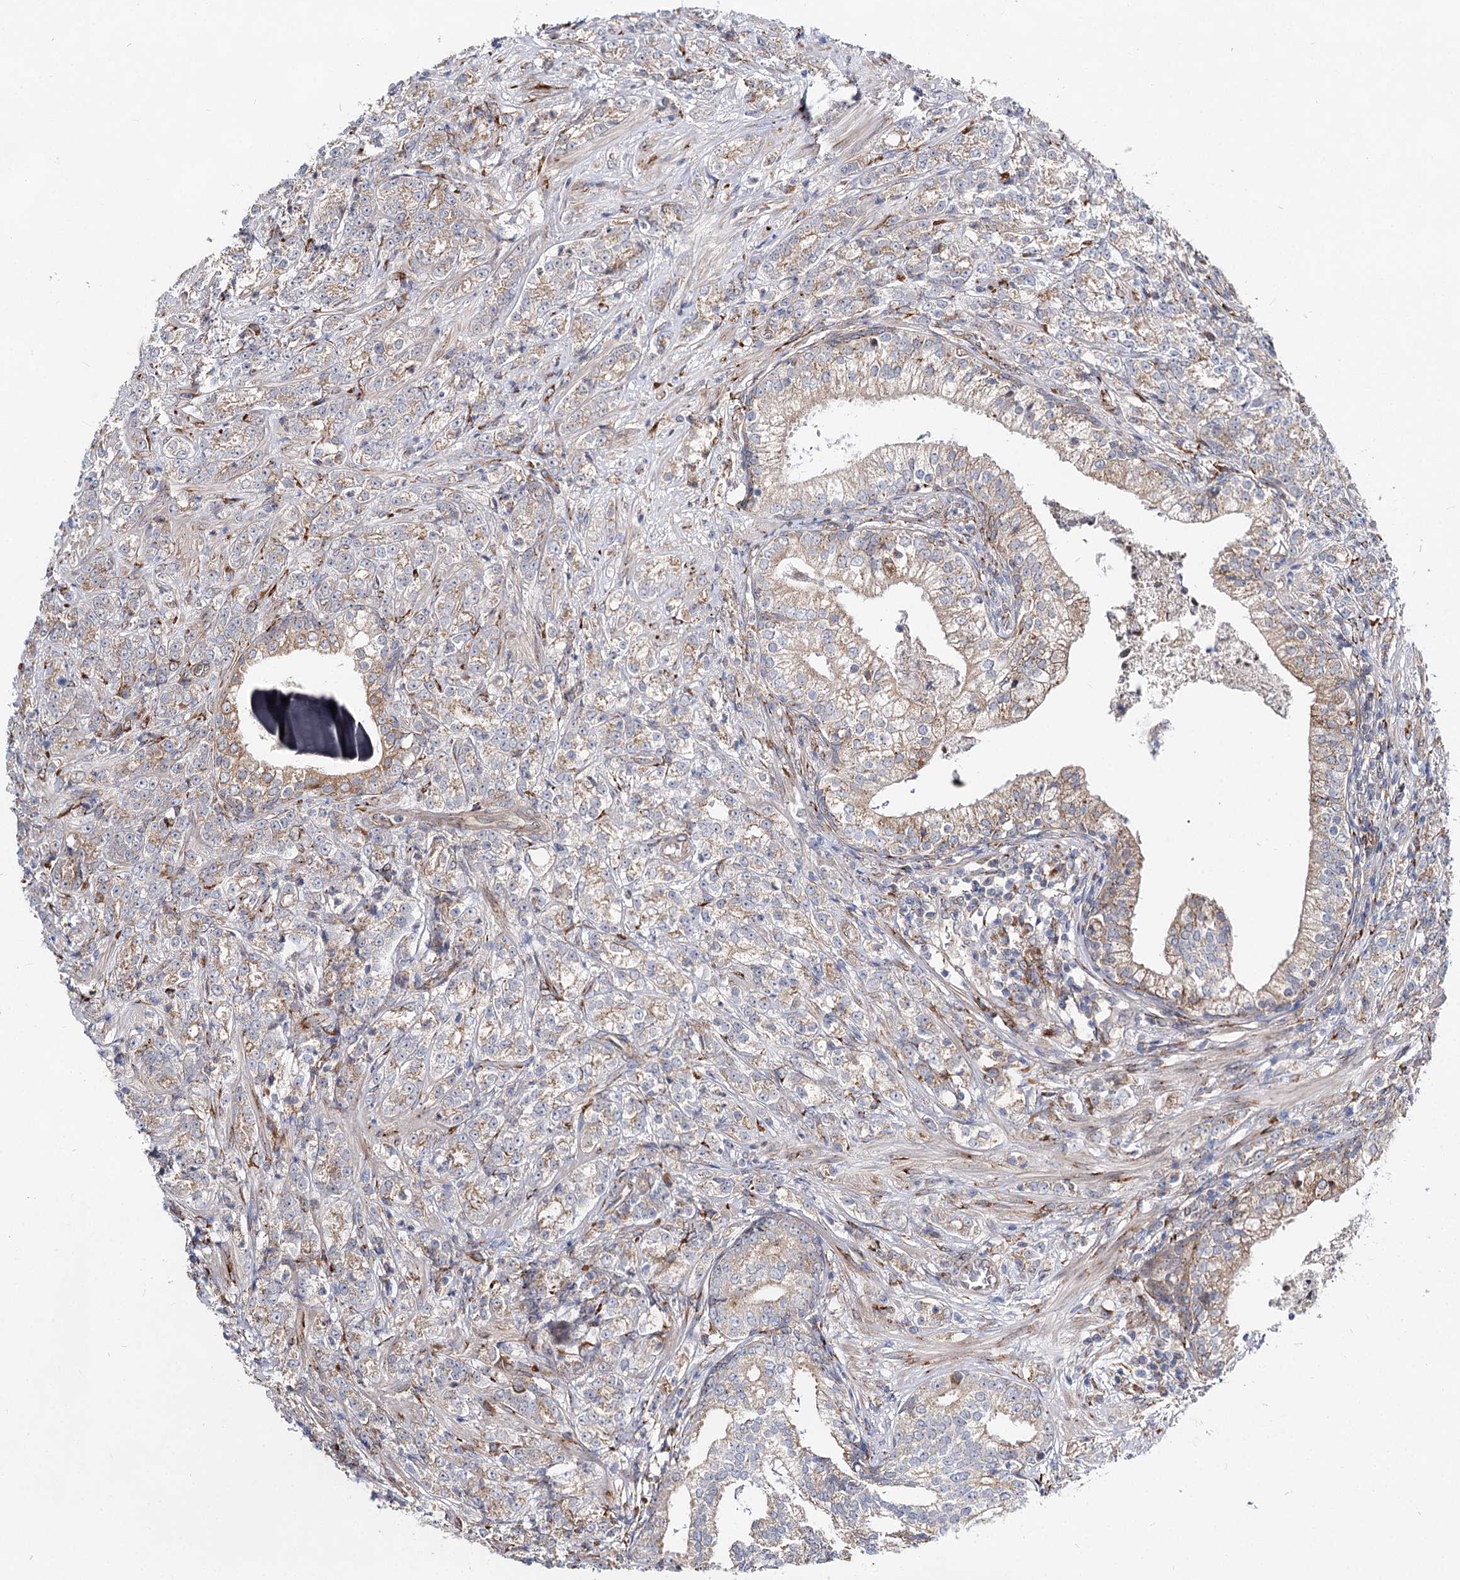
{"staining": {"intensity": "weak", "quantity": "25%-75%", "location": "cytoplasmic/membranous"}, "tissue": "prostate cancer", "cell_type": "Tumor cells", "image_type": "cancer", "snomed": [{"axis": "morphology", "description": "Adenocarcinoma, High grade"}, {"axis": "topography", "description": "Prostate"}], "caption": "Immunohistochemistry photomicrograph of high-grade adenocarcinoma (prostate) stained for a protein (brown), which shows low levels of weak cytoplasmic/membranous staining in about 25%-75% of tumor cells.", "gene": "SPART", "patient": {"sex": "male", "age": 69}}